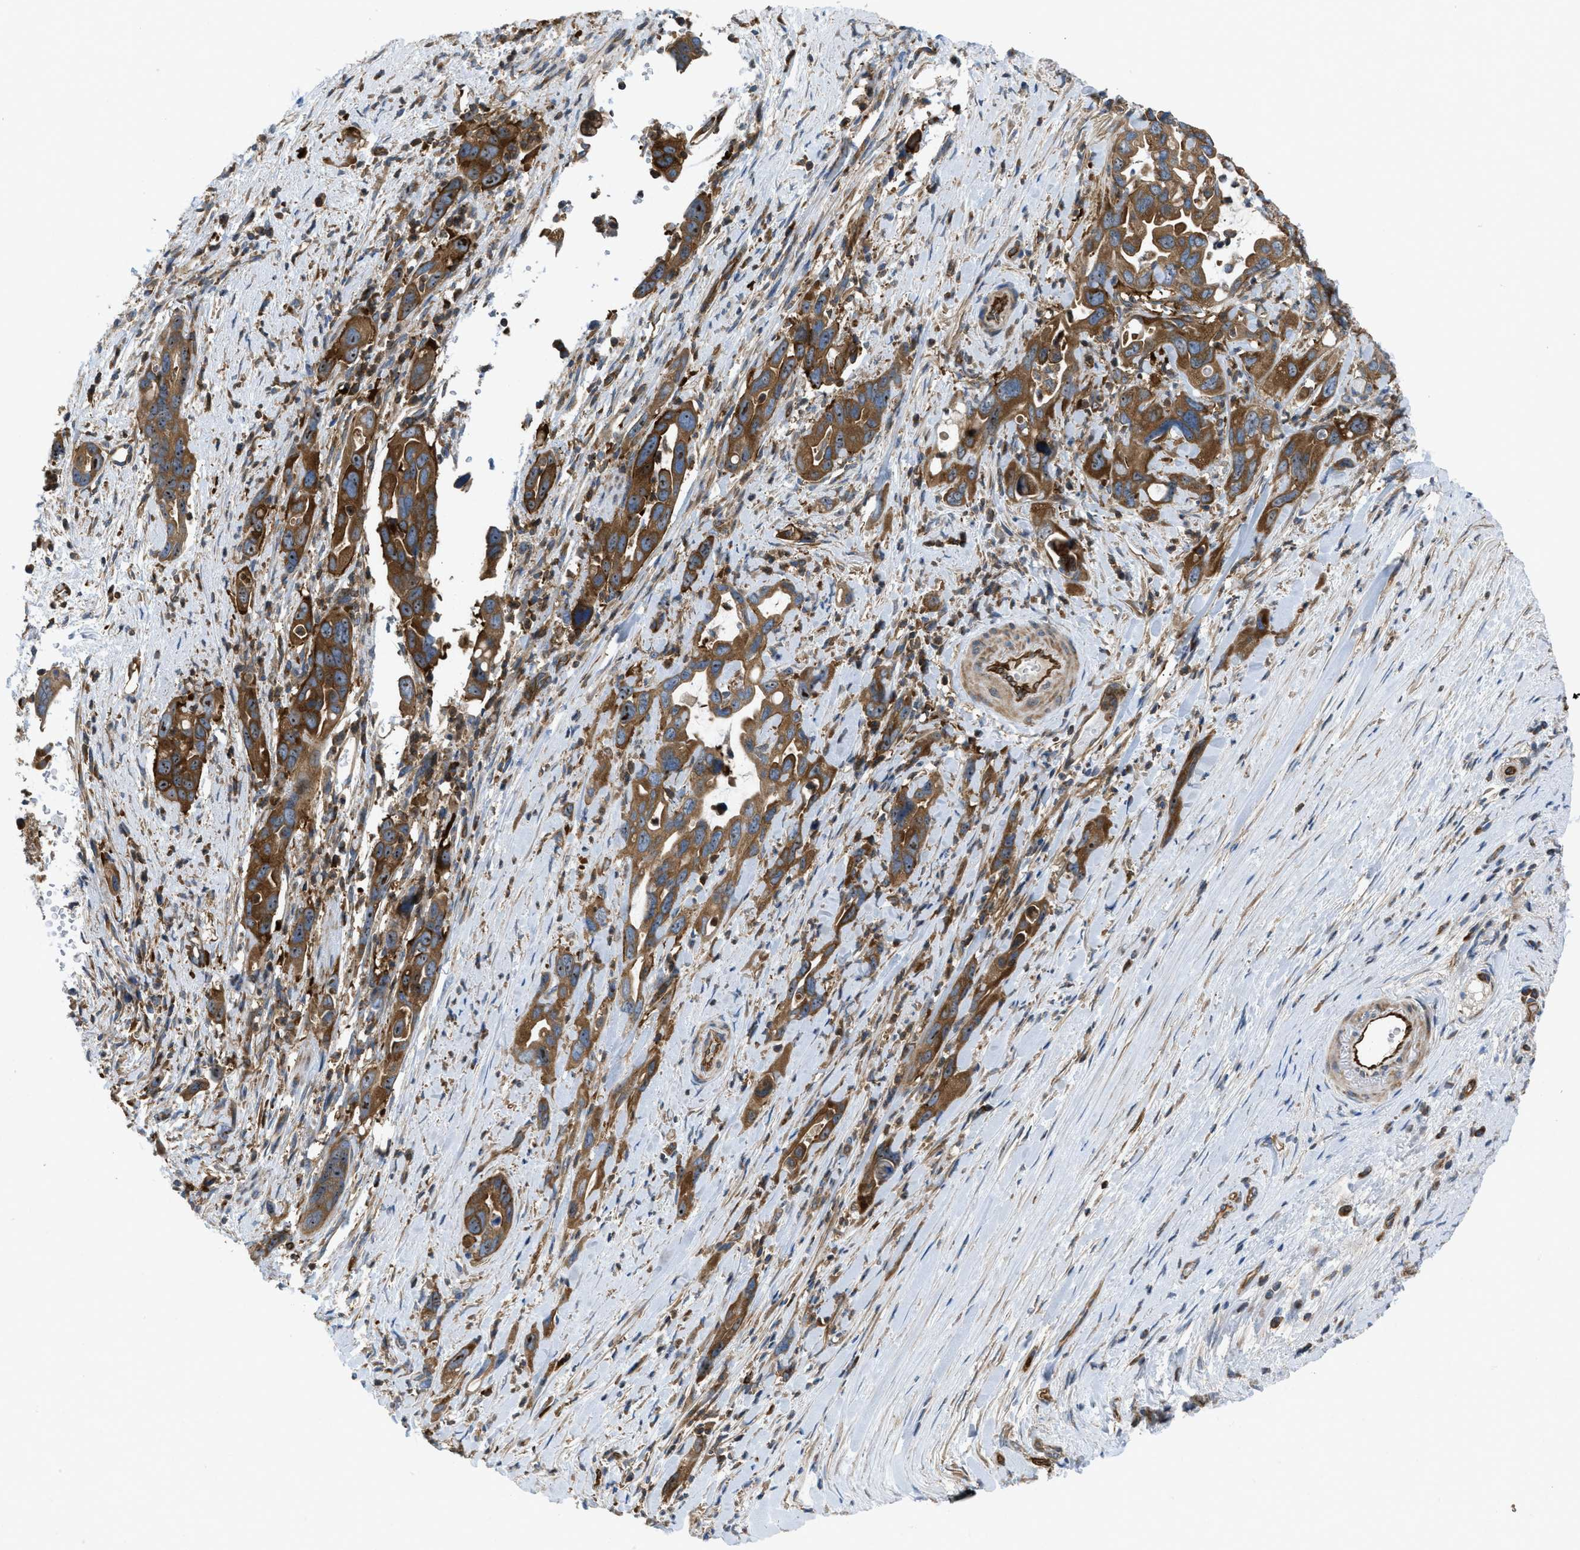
{"staining": {"intensity": "strong", "quantity": ">75%", "location": "cytoplasmic/membranous"}, "tissue": "pancreatic cancer", "cell_type": "Tumor cells", "image_type": "cancer", "snomed": [{"axis": "morphology", "description": "Adenocarcinoma, NOS"}, {"axis": "topography", "description": "Pancreas"}], "caption": "Immunohistochemical staining of human adenocarcinoma (pancreatic) displays high levels of strong cytoplasmic/membranous protein staining in about >75% of tumor cells. Using DAB (brown) and hematoxylin (blue) stains, captured at high magnification using brightfield microscopy.", "gene": "ATP2A3", "patient": {"sex": "female", "age": 70}}